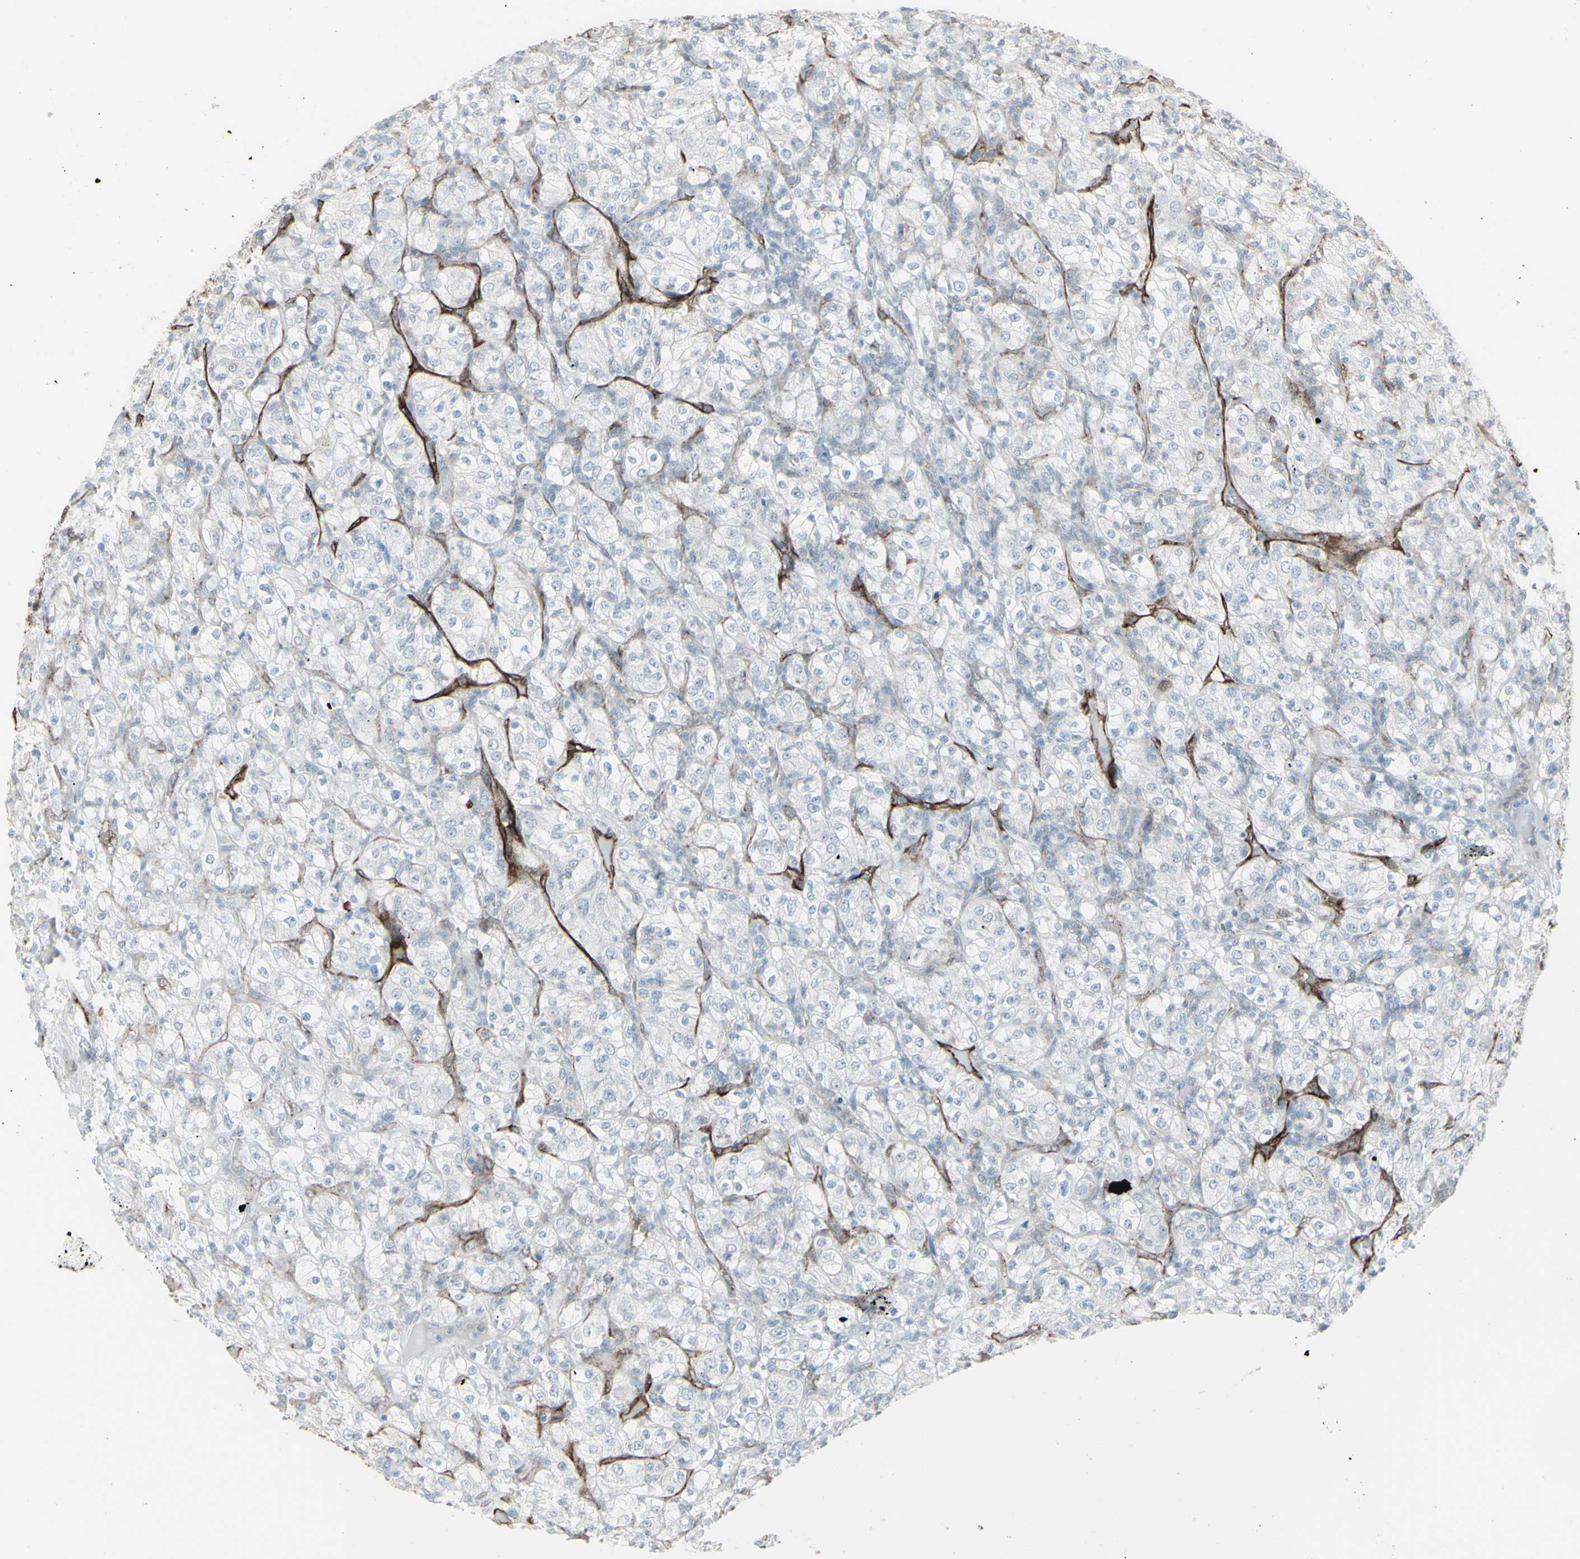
{"staining": {"intensity": "negative", "quantity": "none", "location": "none"}, "tissue": "renal cancer", "cell_type": "Tumor cells", "image_type": "cancer", "snomed": [{"axis": "morphology", "description": "Normal tissue, NOS"}, {"axis": "morphology", "description": "Adenocarcinoma, NOS"}, {"axis": "topography", "description": "Kidney"}], "caption": "Image shows no significant protein positivity in tumor cells of renal cancer (adenocarcinoma).", "gene": "GJA1", "patient": {"sex": "female", "age": 72}}